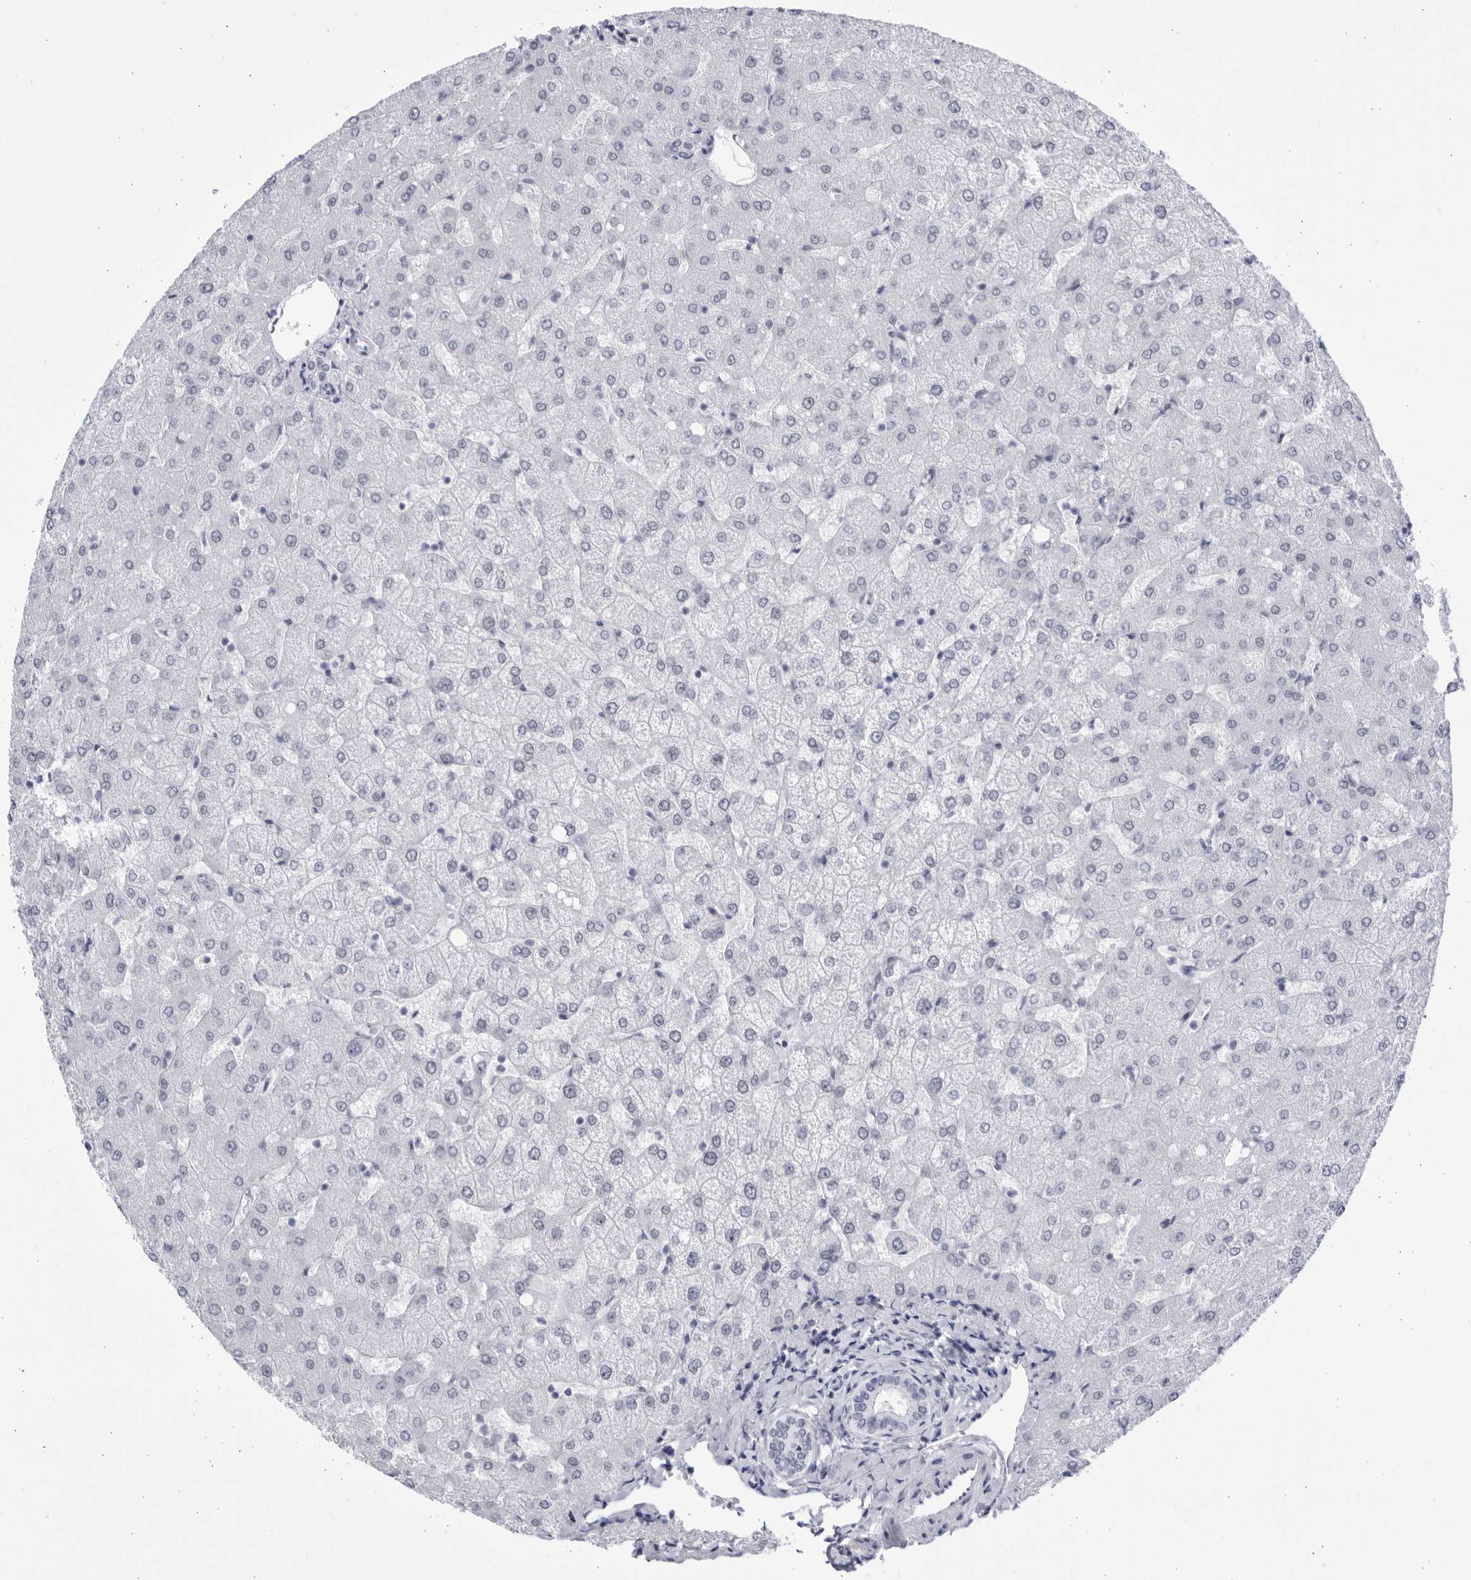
{"staining": {"intensity": "negative", "quantity": "none", "location": "none"}, "tissue": "liver", "cell_type": "Cholangiocytes", "image_type": "normal", "snomed": [{"axis": "morphology", "description": "Normal tissue, NOS"}, {"axis": "topography", "description": "Liver"}], "caption": "The photomicrograph shows no staining of cholangiocytes in normal liver.", "gene": "CCDC181", "patient": {"sex": "female", "age": 54}}